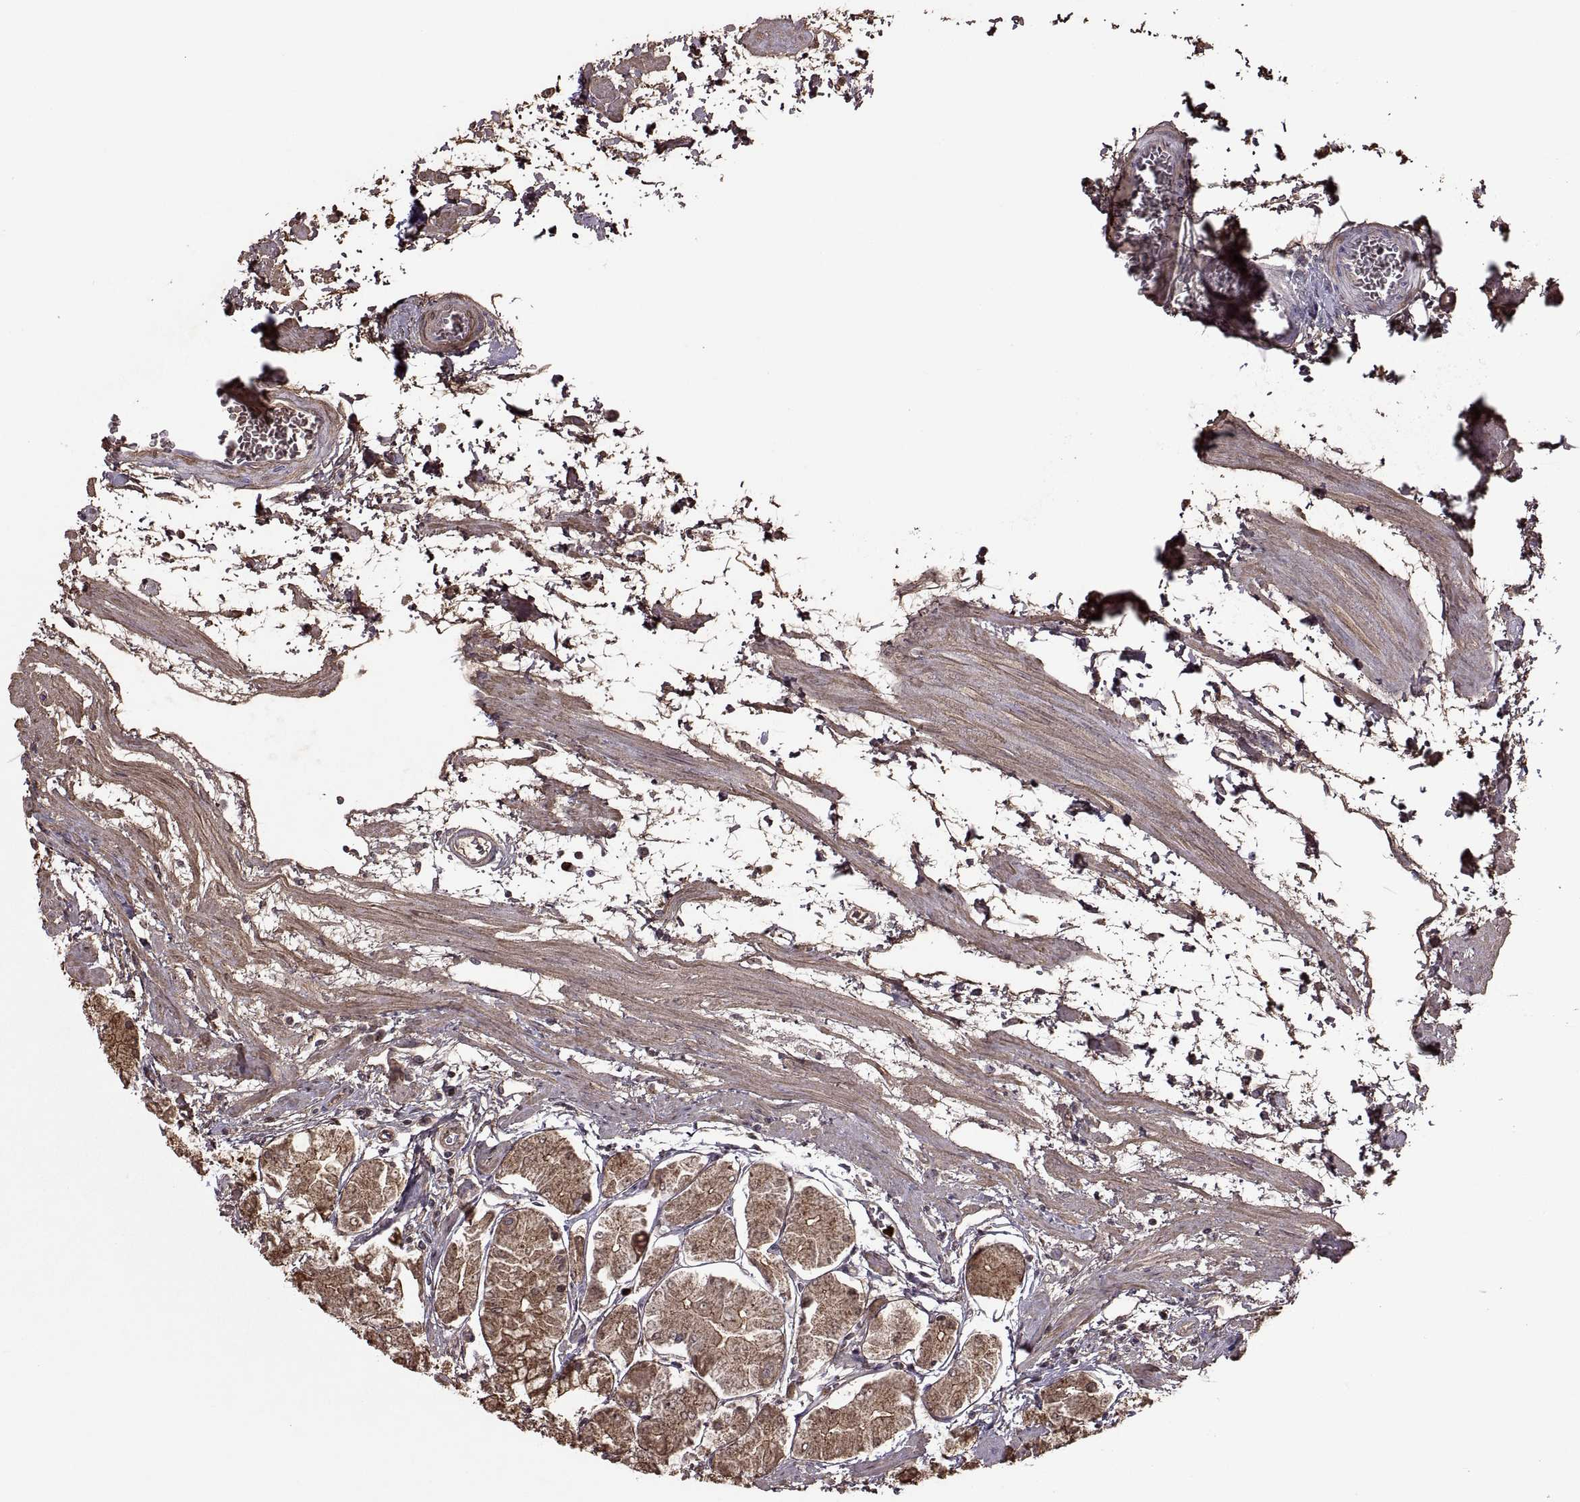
{"staining": {"intensity": "strong", "quantity": "25%-75%", "location": "cytoplasmic/membranous"}, "tissue": "stomach", "cell_type": "Glandular cells", "image_type": "normal", "snomed": [{"axis": "morphology", "description": "Normal tissue, NOS"}, {"axis": "topography", "description": "Stomach, upper"}], "caption": "Benign stomach displays strong cytoplasmic/membranous expression in approximately 25%-75% of glandular cells.", "gene": "ASIC2", "patient": {"sex": "male", "age": 60}}